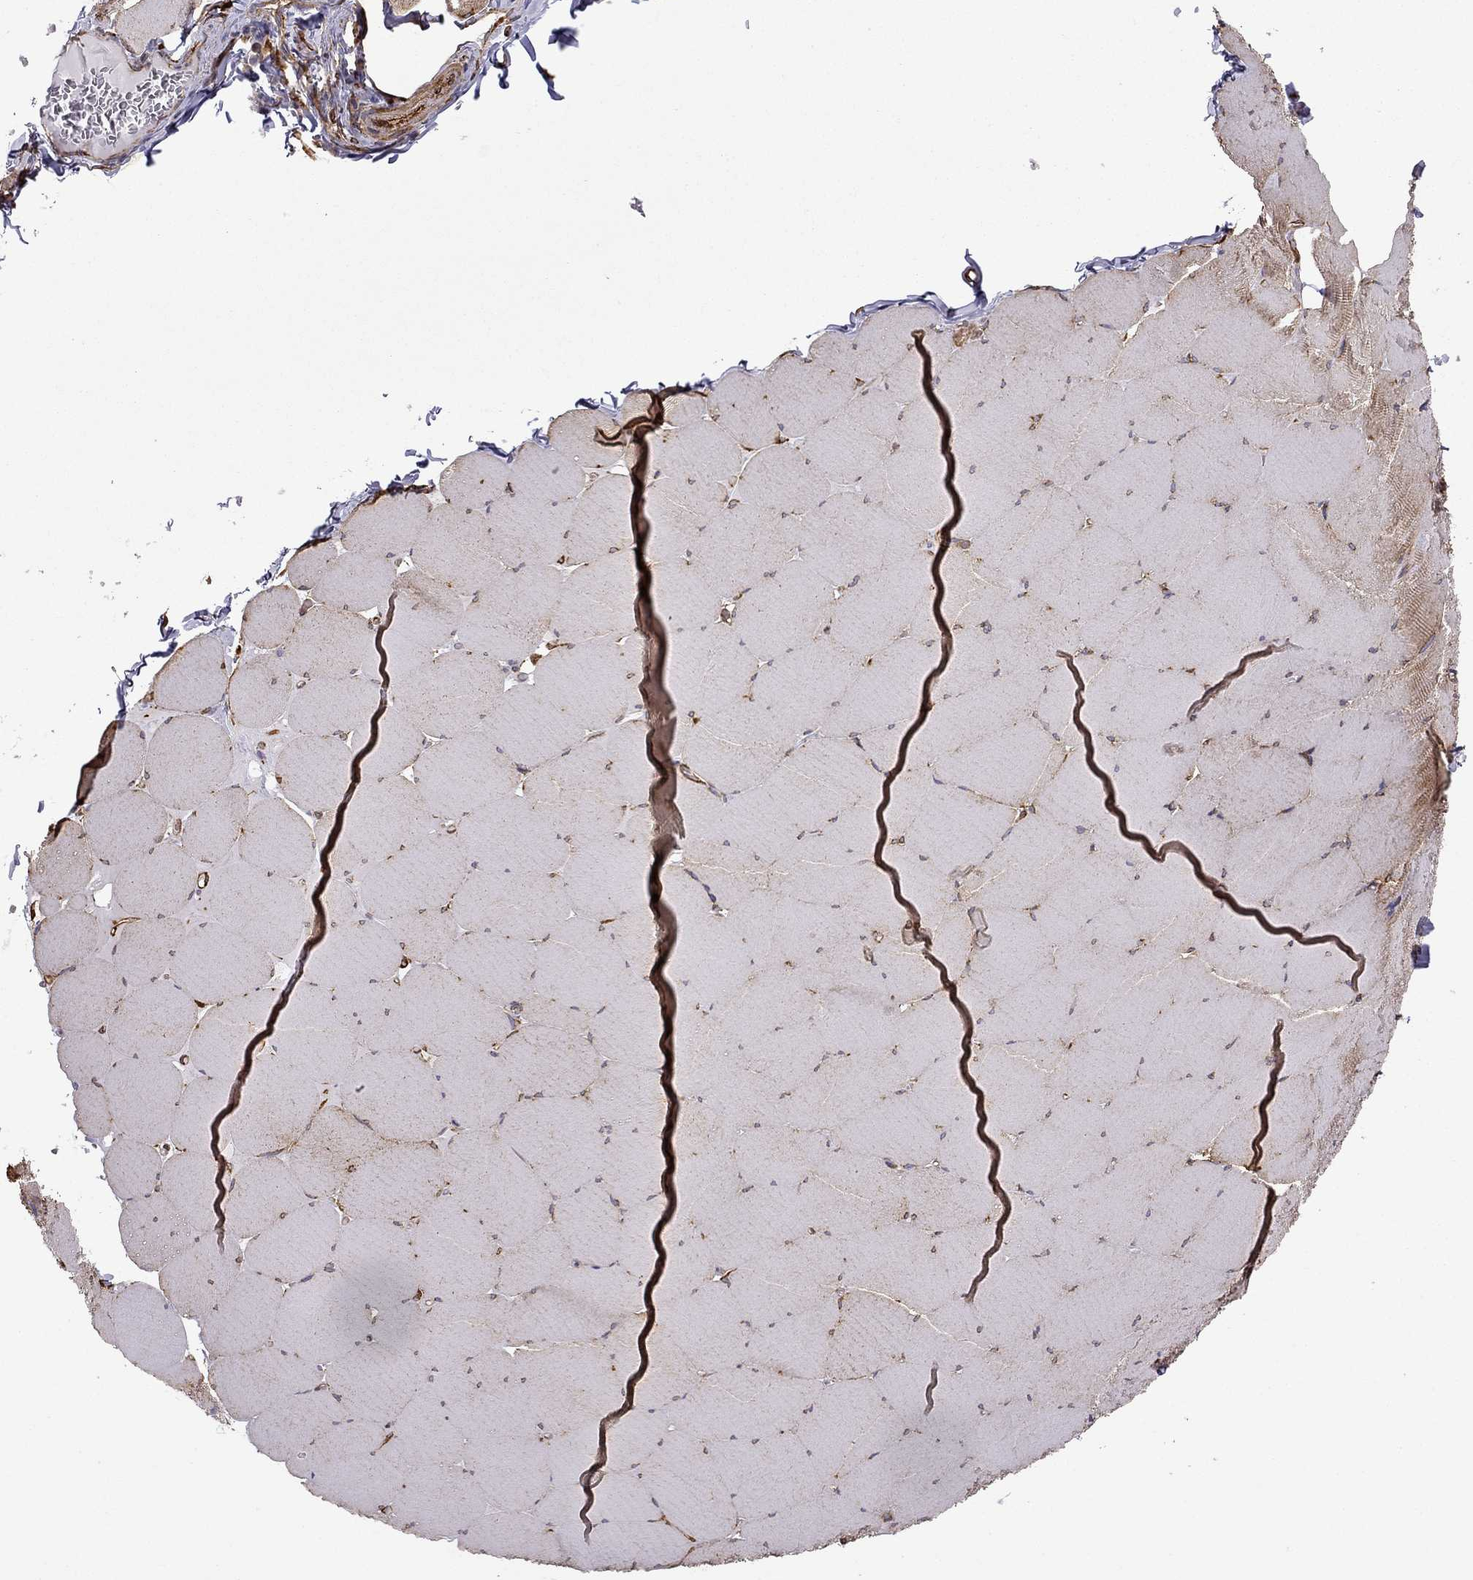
{"staining": {"intensity": "moderate", "quantity": "25%-75%", "location": "cytoplasmic/membranous"}, "tissue": "skeletal muscle", "cell_type": "Myocytes", "image_type": "normal", "snomed": [{"axis": "morphology", "description": "Normal tissue, NOS"}, {"axis": "morphology", "description": "Malignant melanoma, Metastatic site"}, {"axis": "topography", "description": "Skeletal muscle"}], "caption": "Brown immunohistochemical staining in unremarkable human skeletal muscle reveals moderate cytoplasmic/membranous staining in about 25%-75% of myocytes.", "gene": "MAP4", "patient": {"sex": "male", "age": 50}}